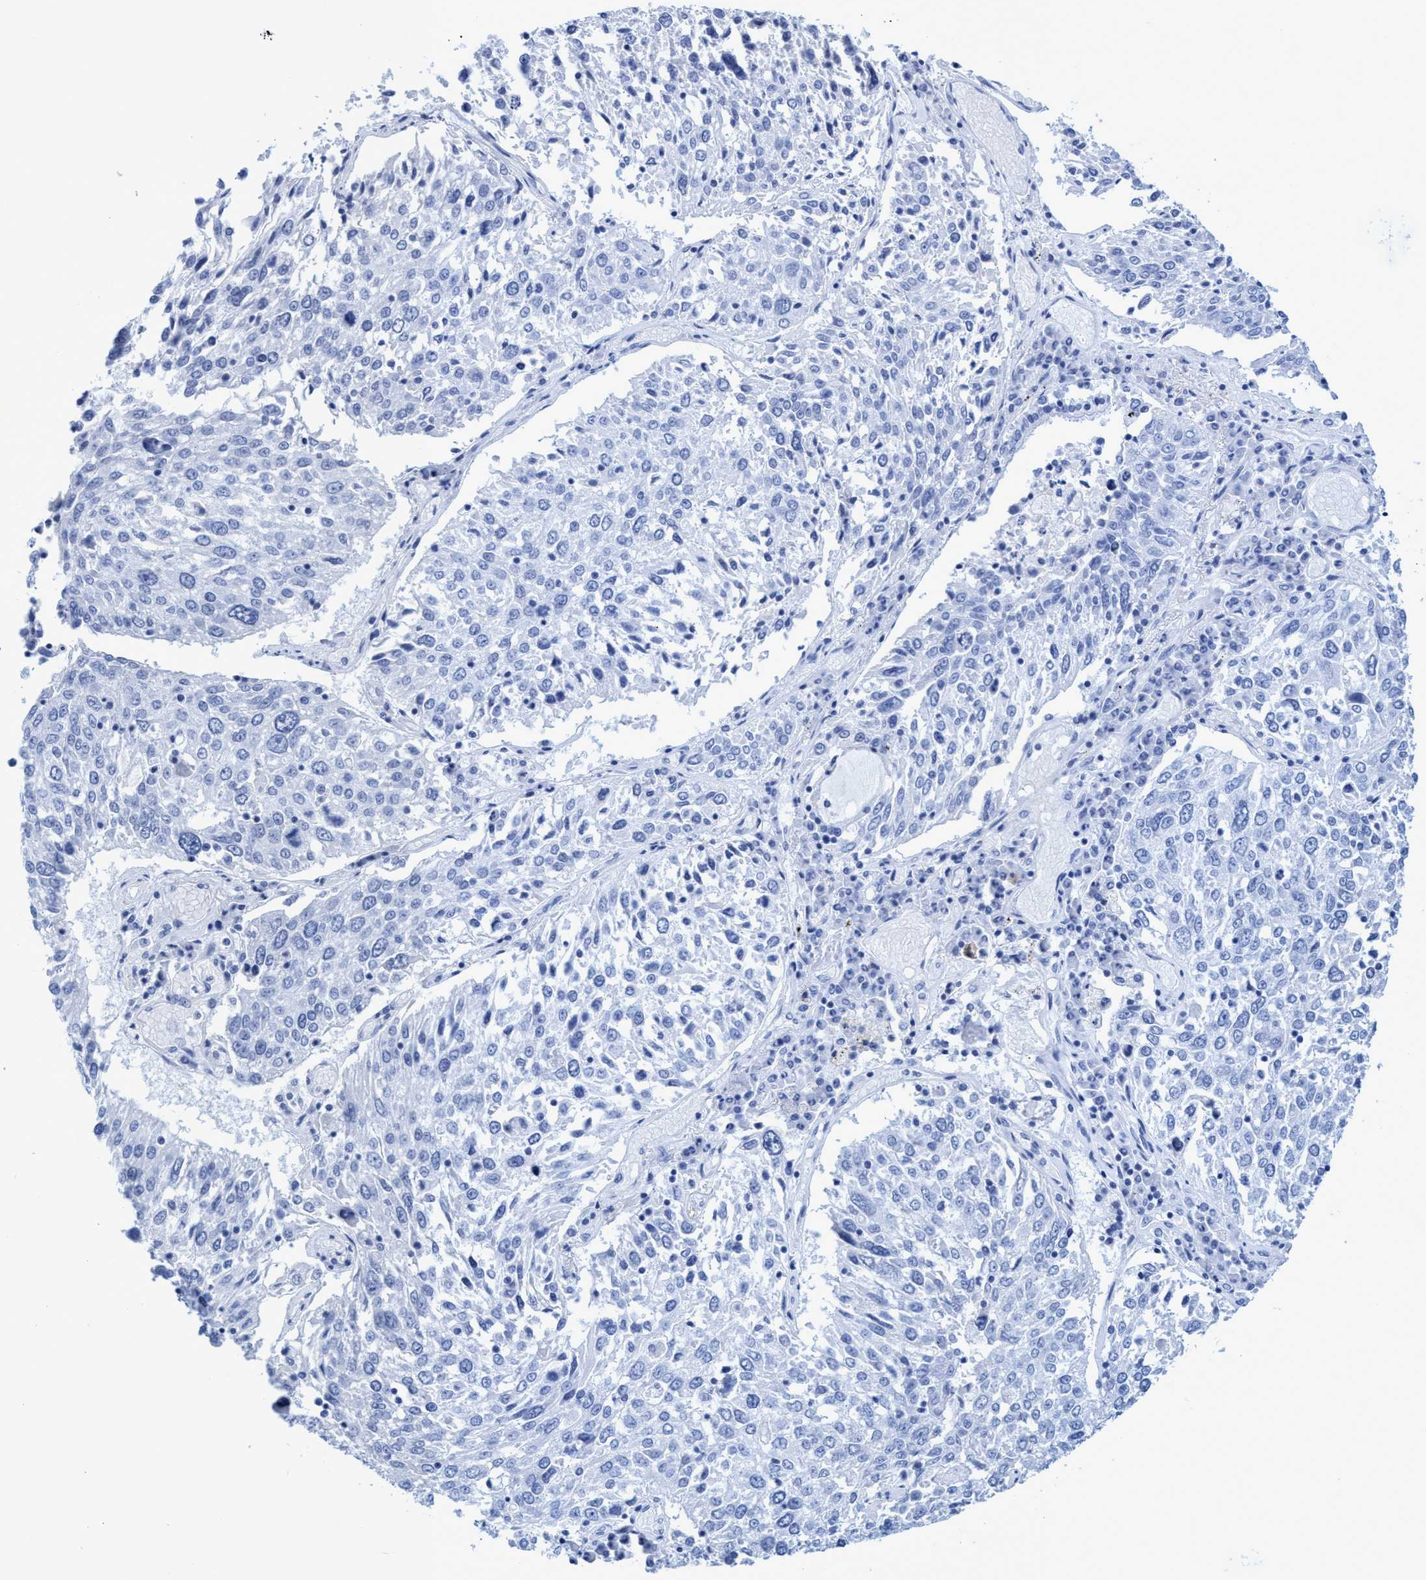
{"staining": {"intensity": "negative", "quantity": "none", "location": "none"}, "tissue": "lung cancer", "cell_type": "Tumor cells", "image_type": "cancer", "snomed": [{"axis": "morphology", "description": "Squamous cell carcinoma, NOS"}, {"axis": "topography", "description": "Lung"}], "caption": "Immunohistochemical staining of lung squamous cell carcinoma exhibits no significant staining in tumor cells. (Brightfield microscopy of DAB (3,3'-diaminobenzidine) immunohistochemistry at high magnification).", "gene": "INSL6", "patient": {"sex": "male", "age": 65}}